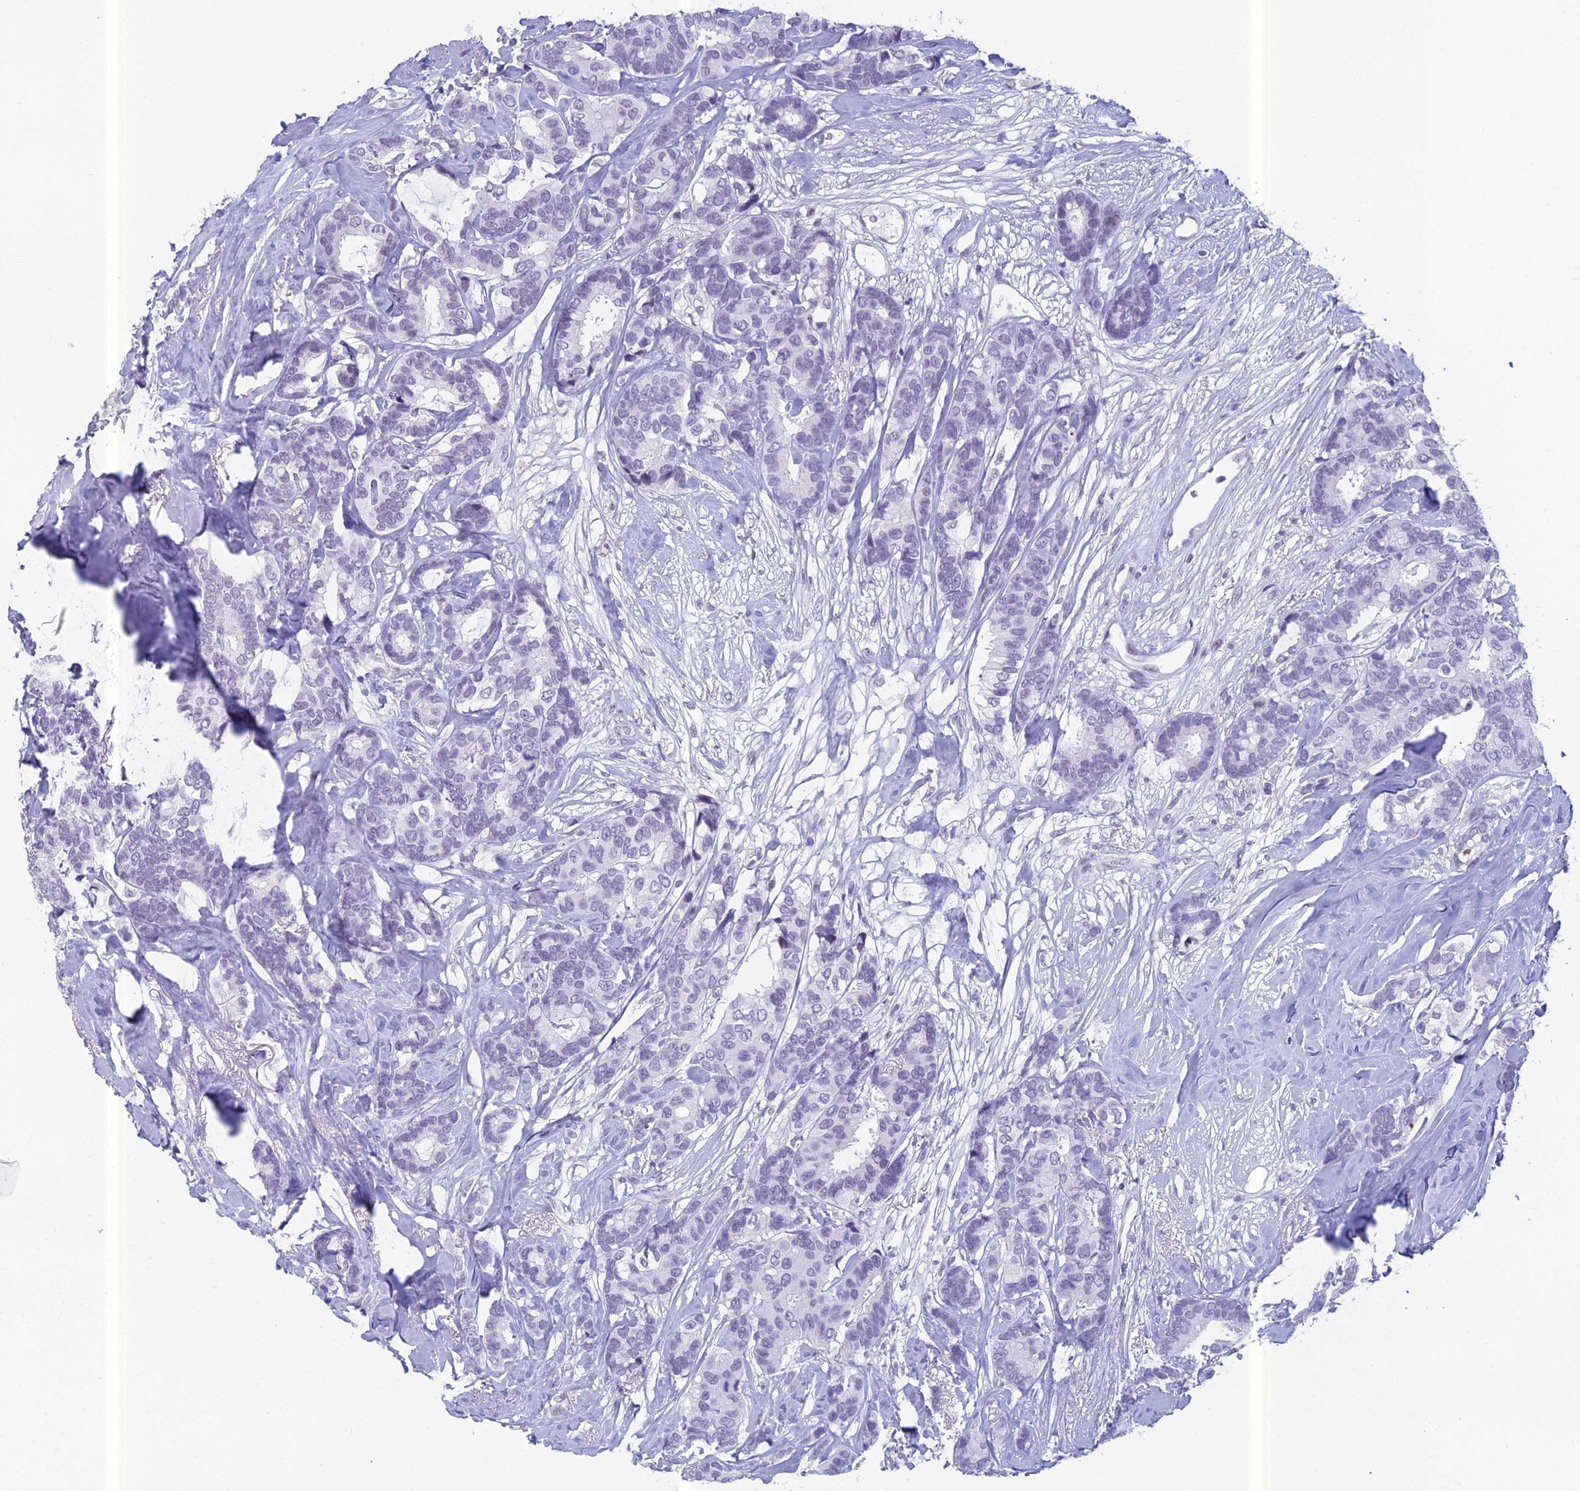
{"staining": {"intensity": "negative", "quantity": "none", "location": "none"}, "tissue": "breast cancer", "cell_type": "Tumor cells", "image_type": "cancer", "snomed": [{"axis": "morphology", "description": "Duct carcinoma"}, {"axis": "topography", "description": "Breast"}], "caption": "Invasive ductal carcinoma (breast) stained for a protein using immunohistochemistry (IHC) shows no expression tumor cells.", "gene": "RGS17", "patient": {"sex": "female", "age": 87}}